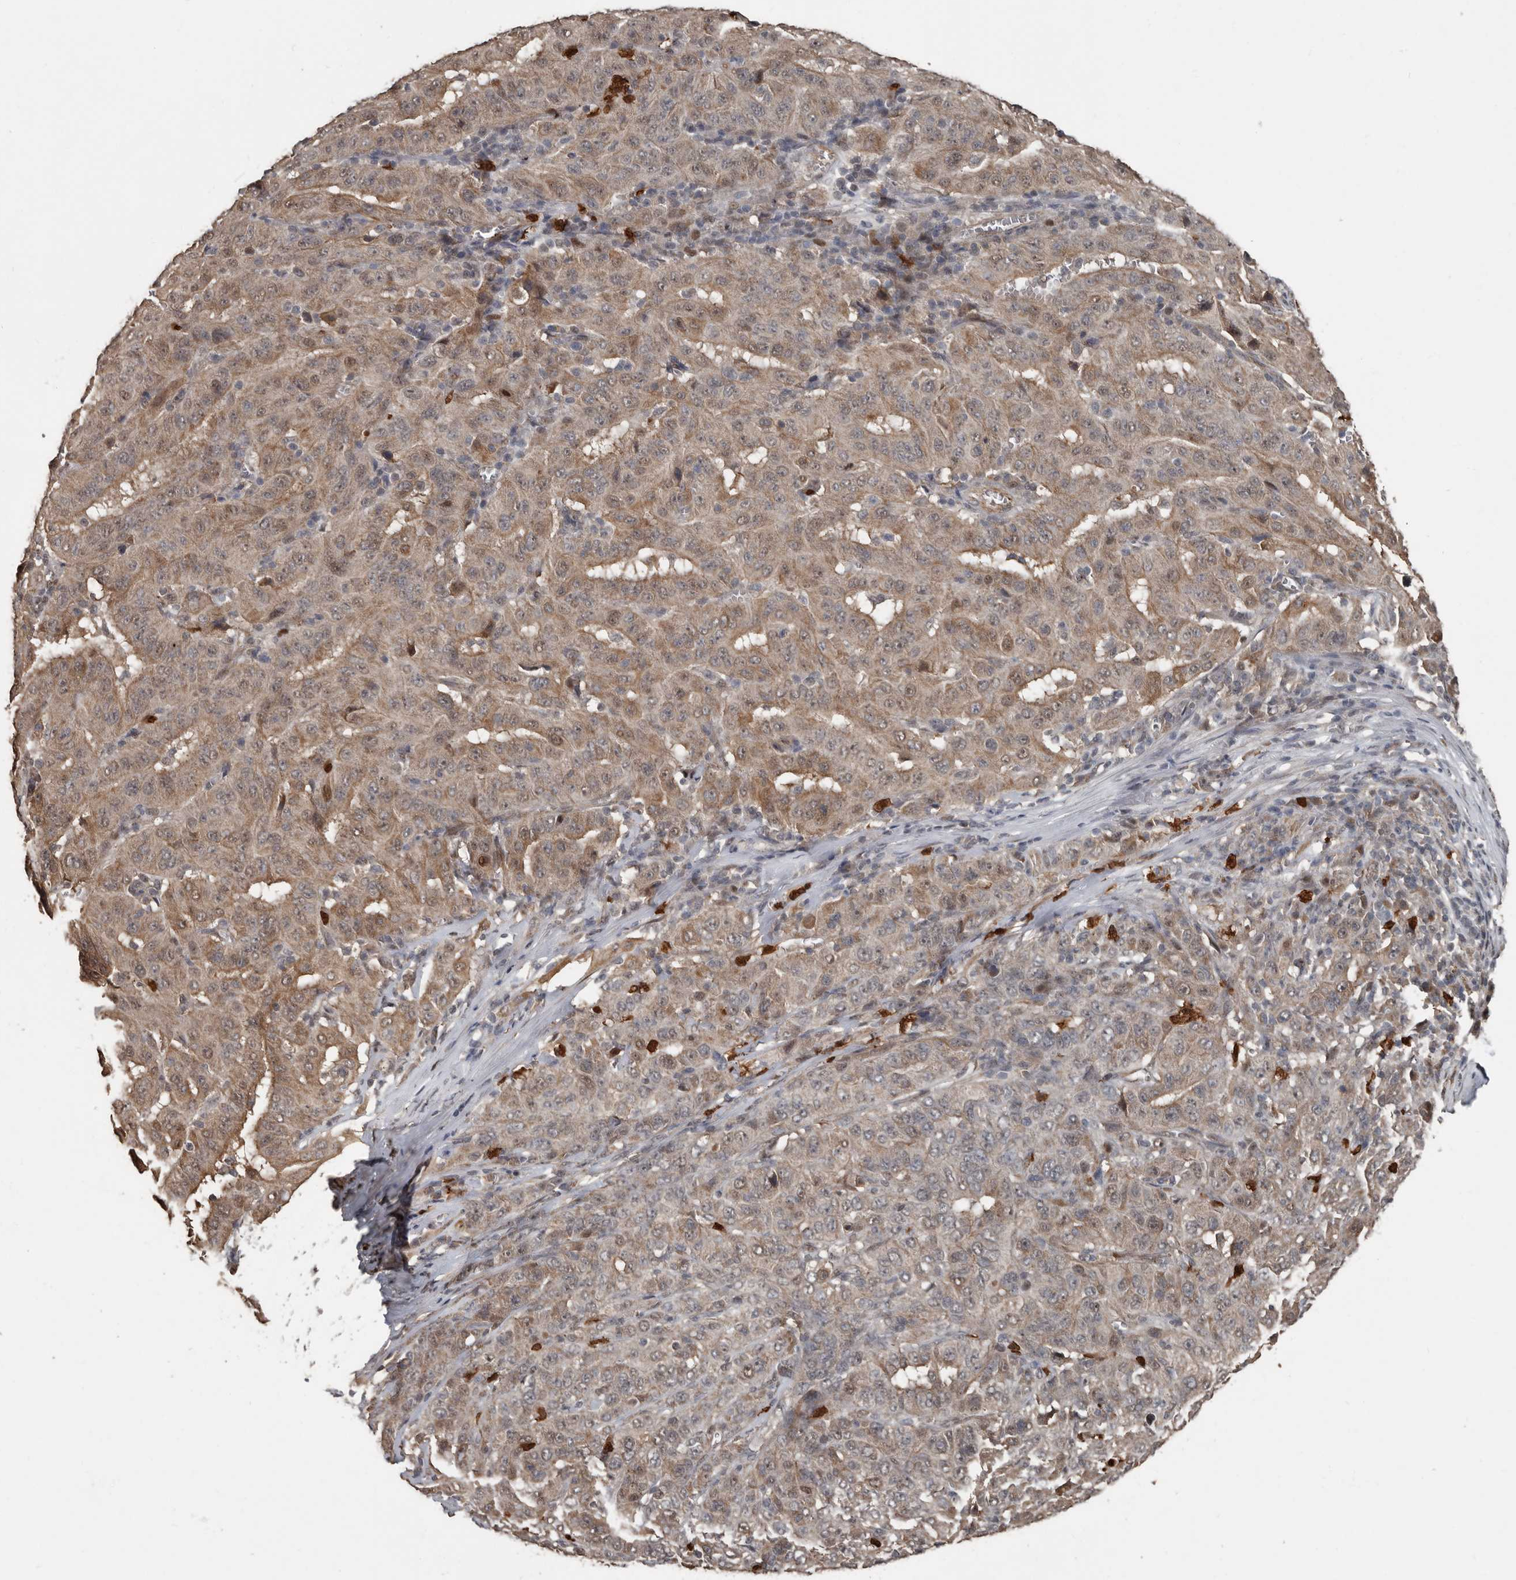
{"staining": {"intensity": "weak", "quantity": ">75%", "location": "cytoplasmic/membranous,nuclear"}, "tissue": "pancreatic cancer", "cell_type": "Tumor cells", "image_type": "cancer", "snomed": [{"axis": "morphology", "description": "Adenocarcinoma, NOS"}, {"axis": "topography", "description": "Pancreas"}], "caption": "The photomicrograph shows immunohistochemical staining of adenocarcinoma (pancreatic). There is weak cytoplasmic/membranous and nuclear staining is present in about >75% of tumor cells. Nuclei are stained in blue.", "gene": "FSBP", "patient": {"sex": "male", "age": 63}}